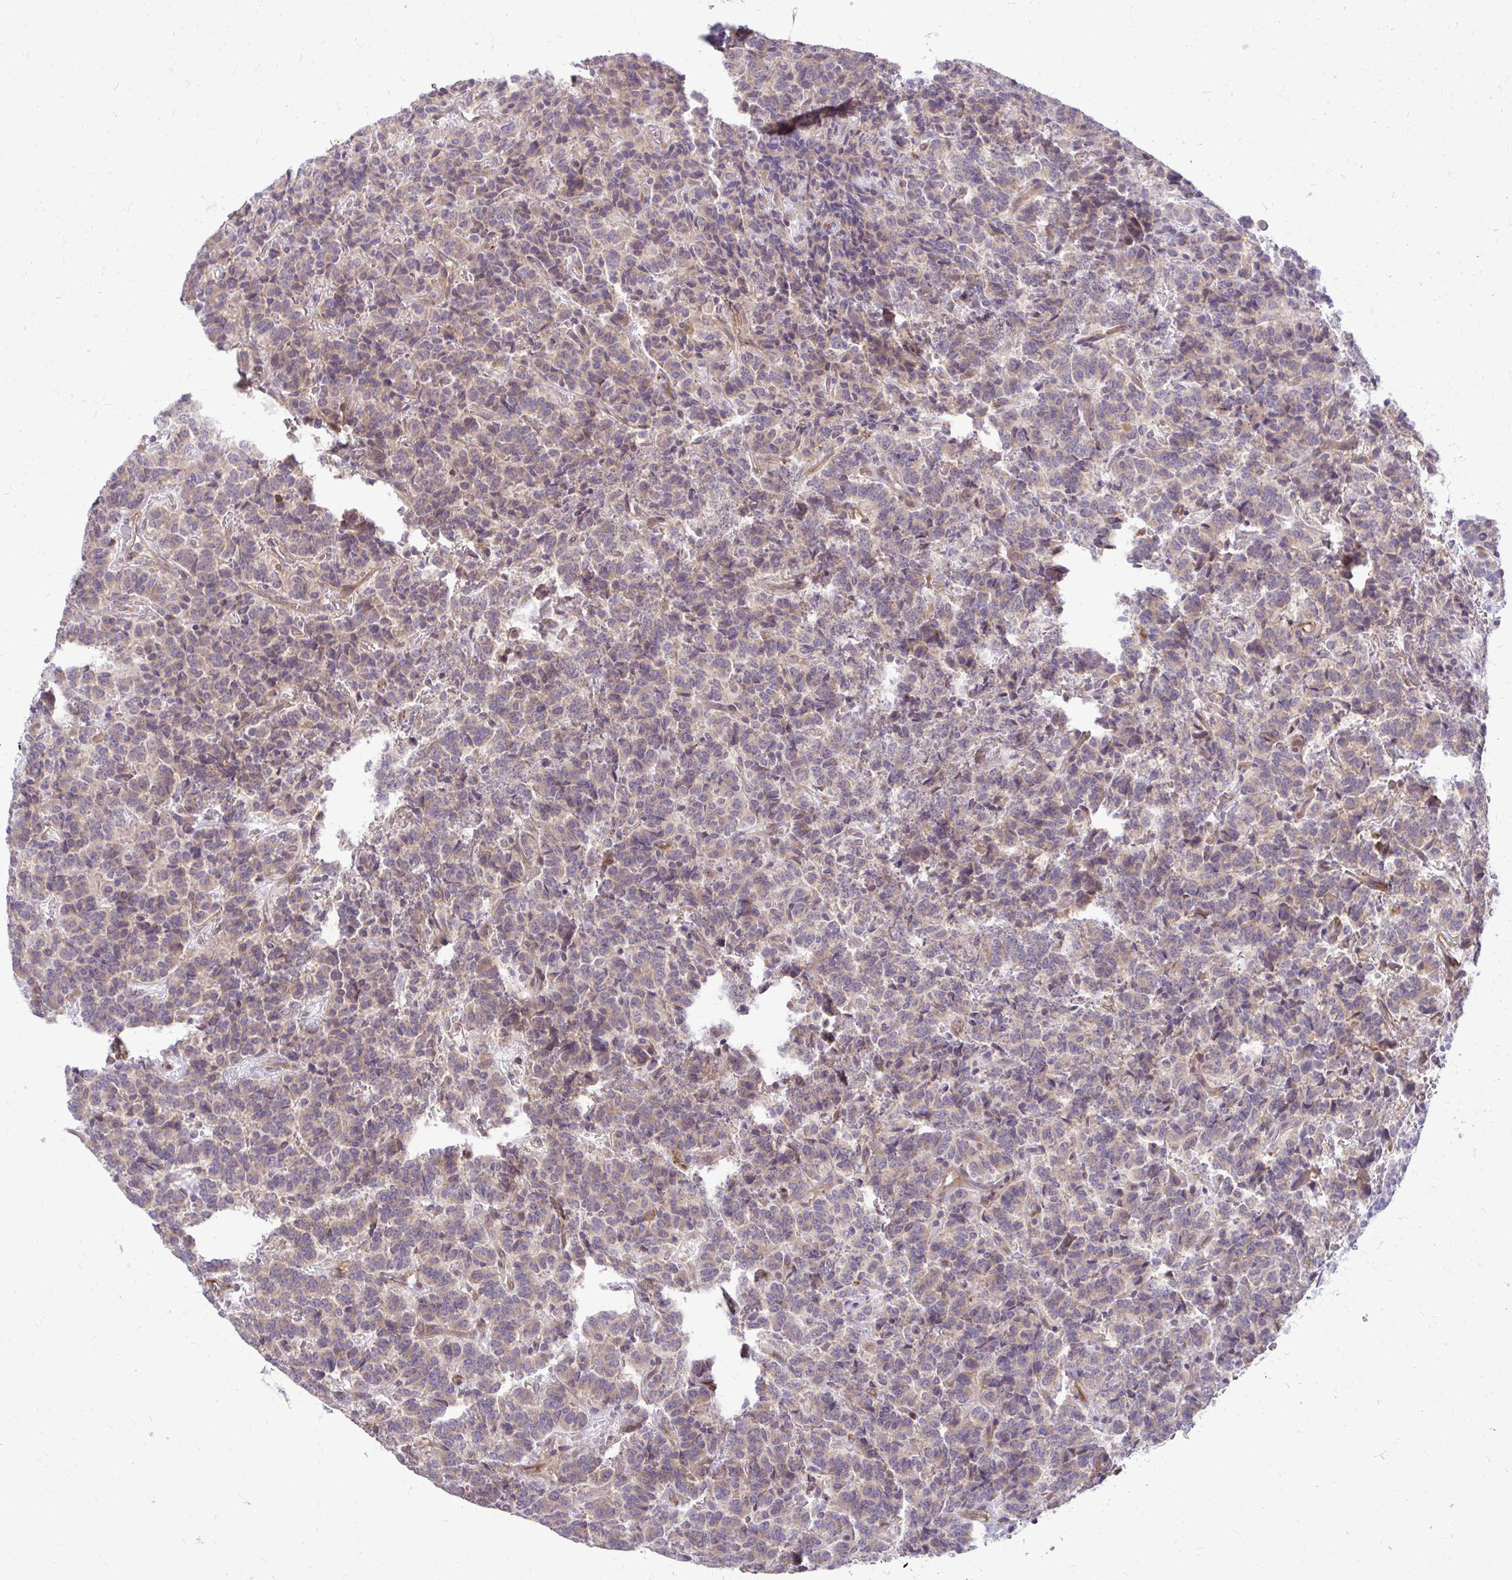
{"staining": {"intensity": "weak", "quantity": "25%-75%", "location": "cytoplasmic/membranous"}, "tissue": "carcinoid", "cell_type": "Tumor cells", "image_type": "cancer", "snomed": [{"axis": "morphology", "description": "Carcinoid, malignant, NOS"}, {"axis": "topography", "description": "Pancreas"}], "caption": "The immunohistochemical stain labels weak cytoplasmic/membranous staining in tumor cells of malignant carcinoid tissue. Nuclei are stained in blue.", "gene": "OXNAD1", "patient": {"sex": "male", "age": 36}}